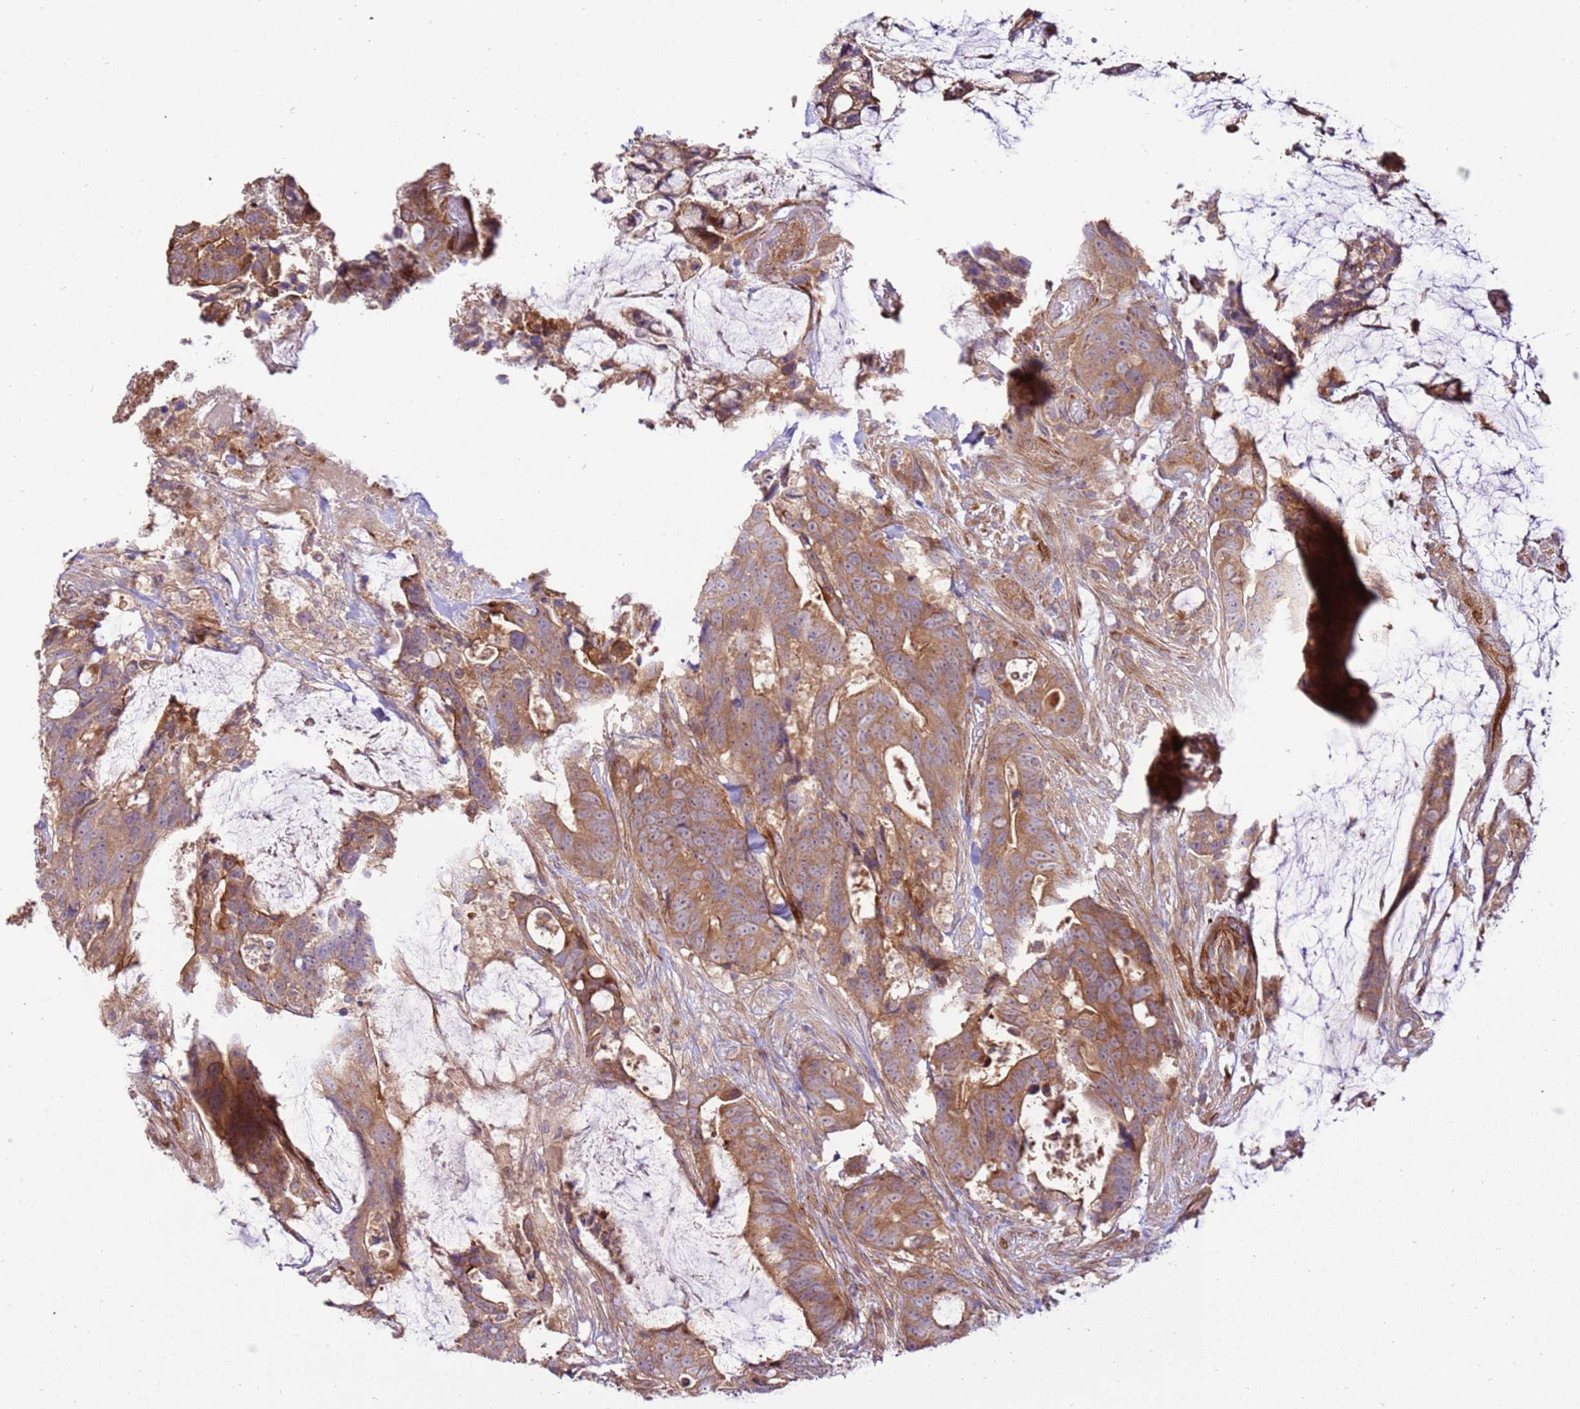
{"staining": {"intensity": "moderate", "quantity": ">75%", "location": "cytoplasmic/membranous"}, "tissue": "colorectal cancer", "cell_type": "Tumor cells", "image_type": "cancer", "snomed": [{"axis": "morphology", "description": "Adenocarcinoma, NOS"}, {"axis": "topography", "description": "Colon"}], "caption": "Colorectal adenocarcinoma was stained to show a protein in brown. There is medium levels of moderate cytoplasmic/membranous positivity in approximately >75% of tumor cells. (Brightfield microscopy of DAB IHC at high magnification).", "gene": "ZNF624", "patient": {"sex": "female", "age": 82}}